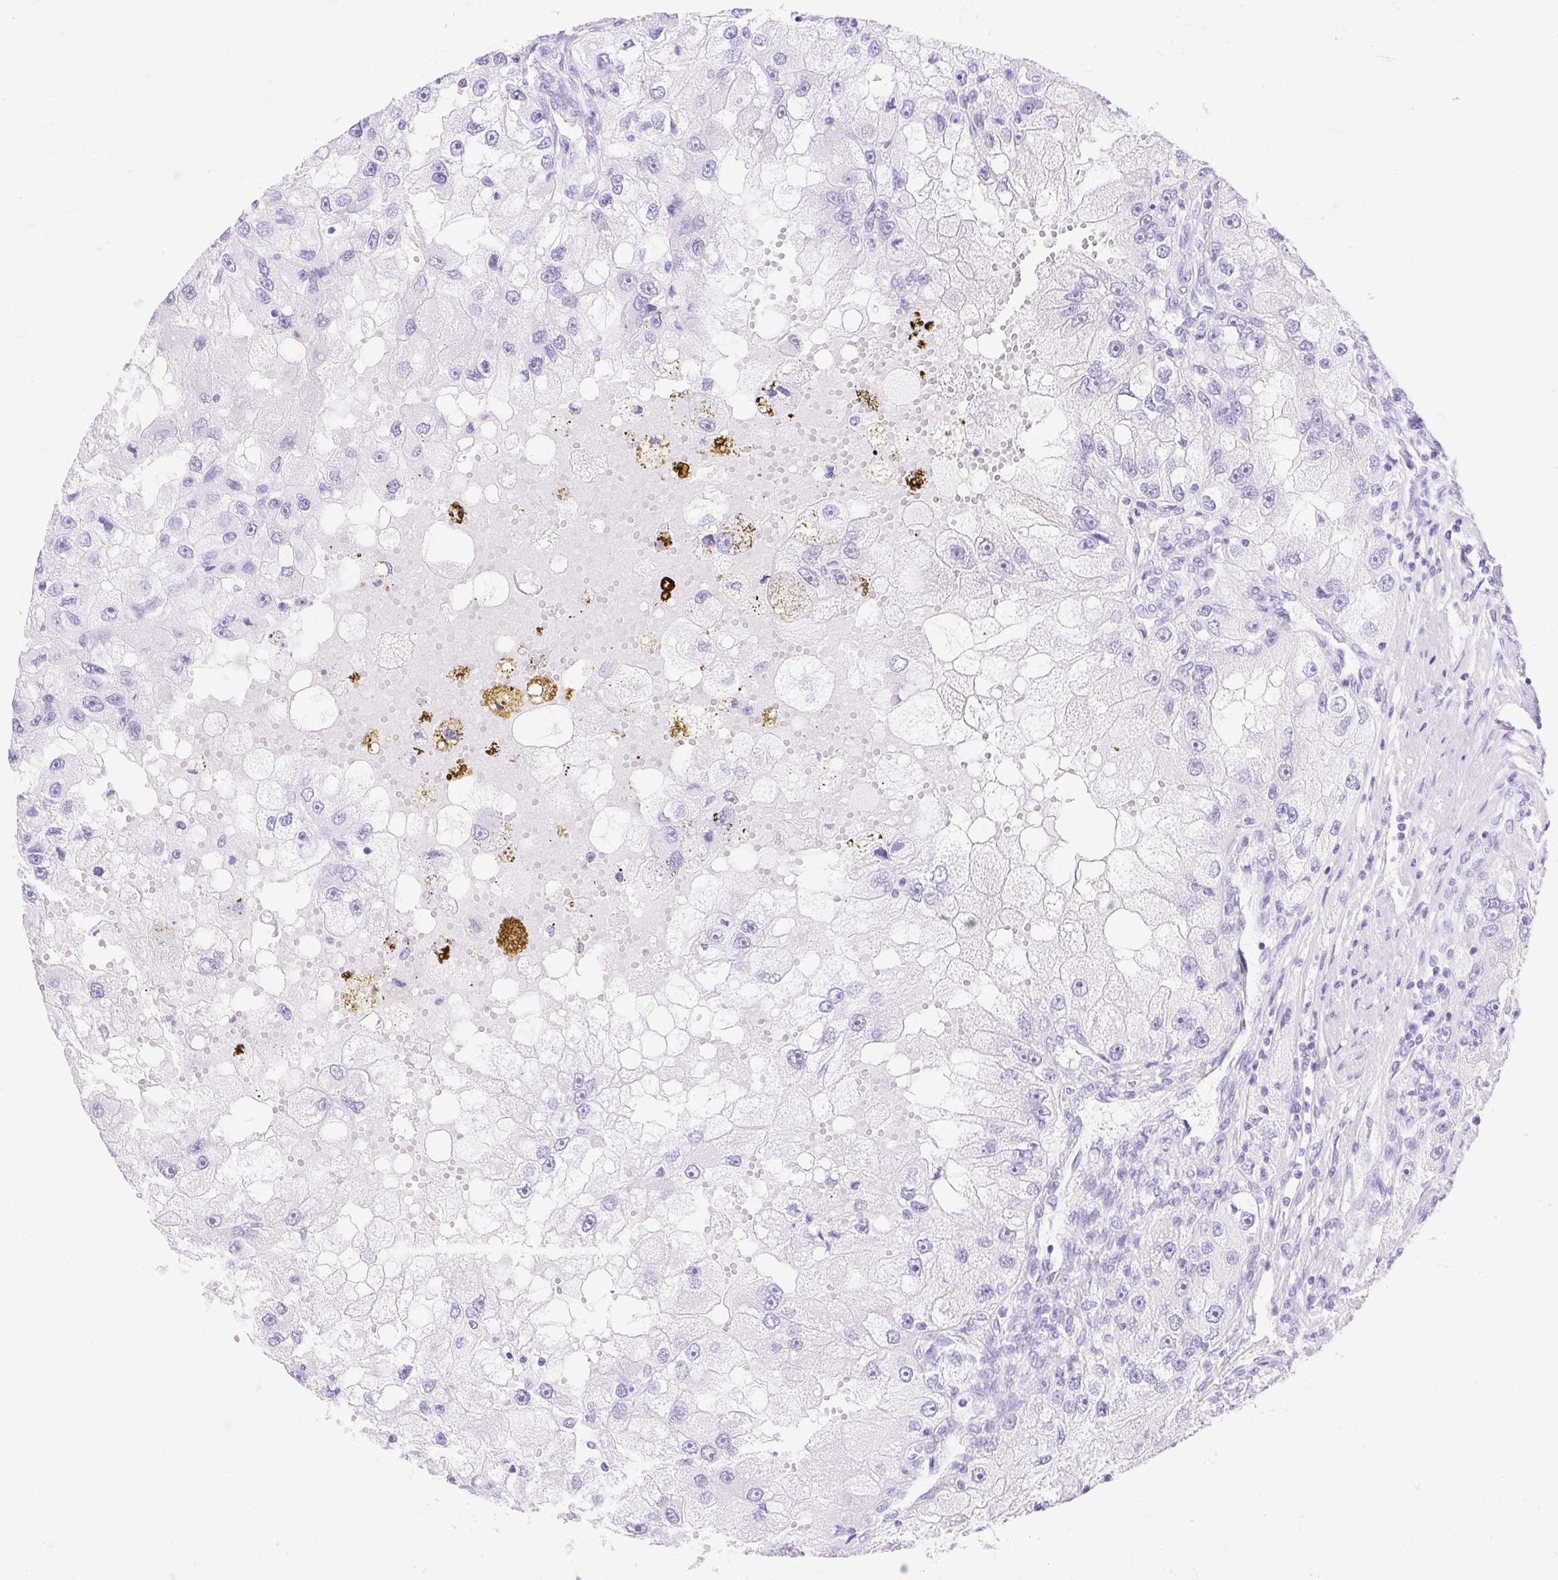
{"staining": {"intensity": "negative", "quantity": "none", "location": "none"}, "tissue": "renal cancer", "cell_type": "Tumor cells", "image_type": "cancer", "snomed": [{"axis": "morphology", "description": "Adenocarcinoma, NOS"}, {"axis": "topography", "description": "Kidney"}], "caption": "A micrograph of human renal adenocarcinoma is negative for staining in tumor cells.", "gene": "MBP", "patient": {"sex": "male", "age": 63}}